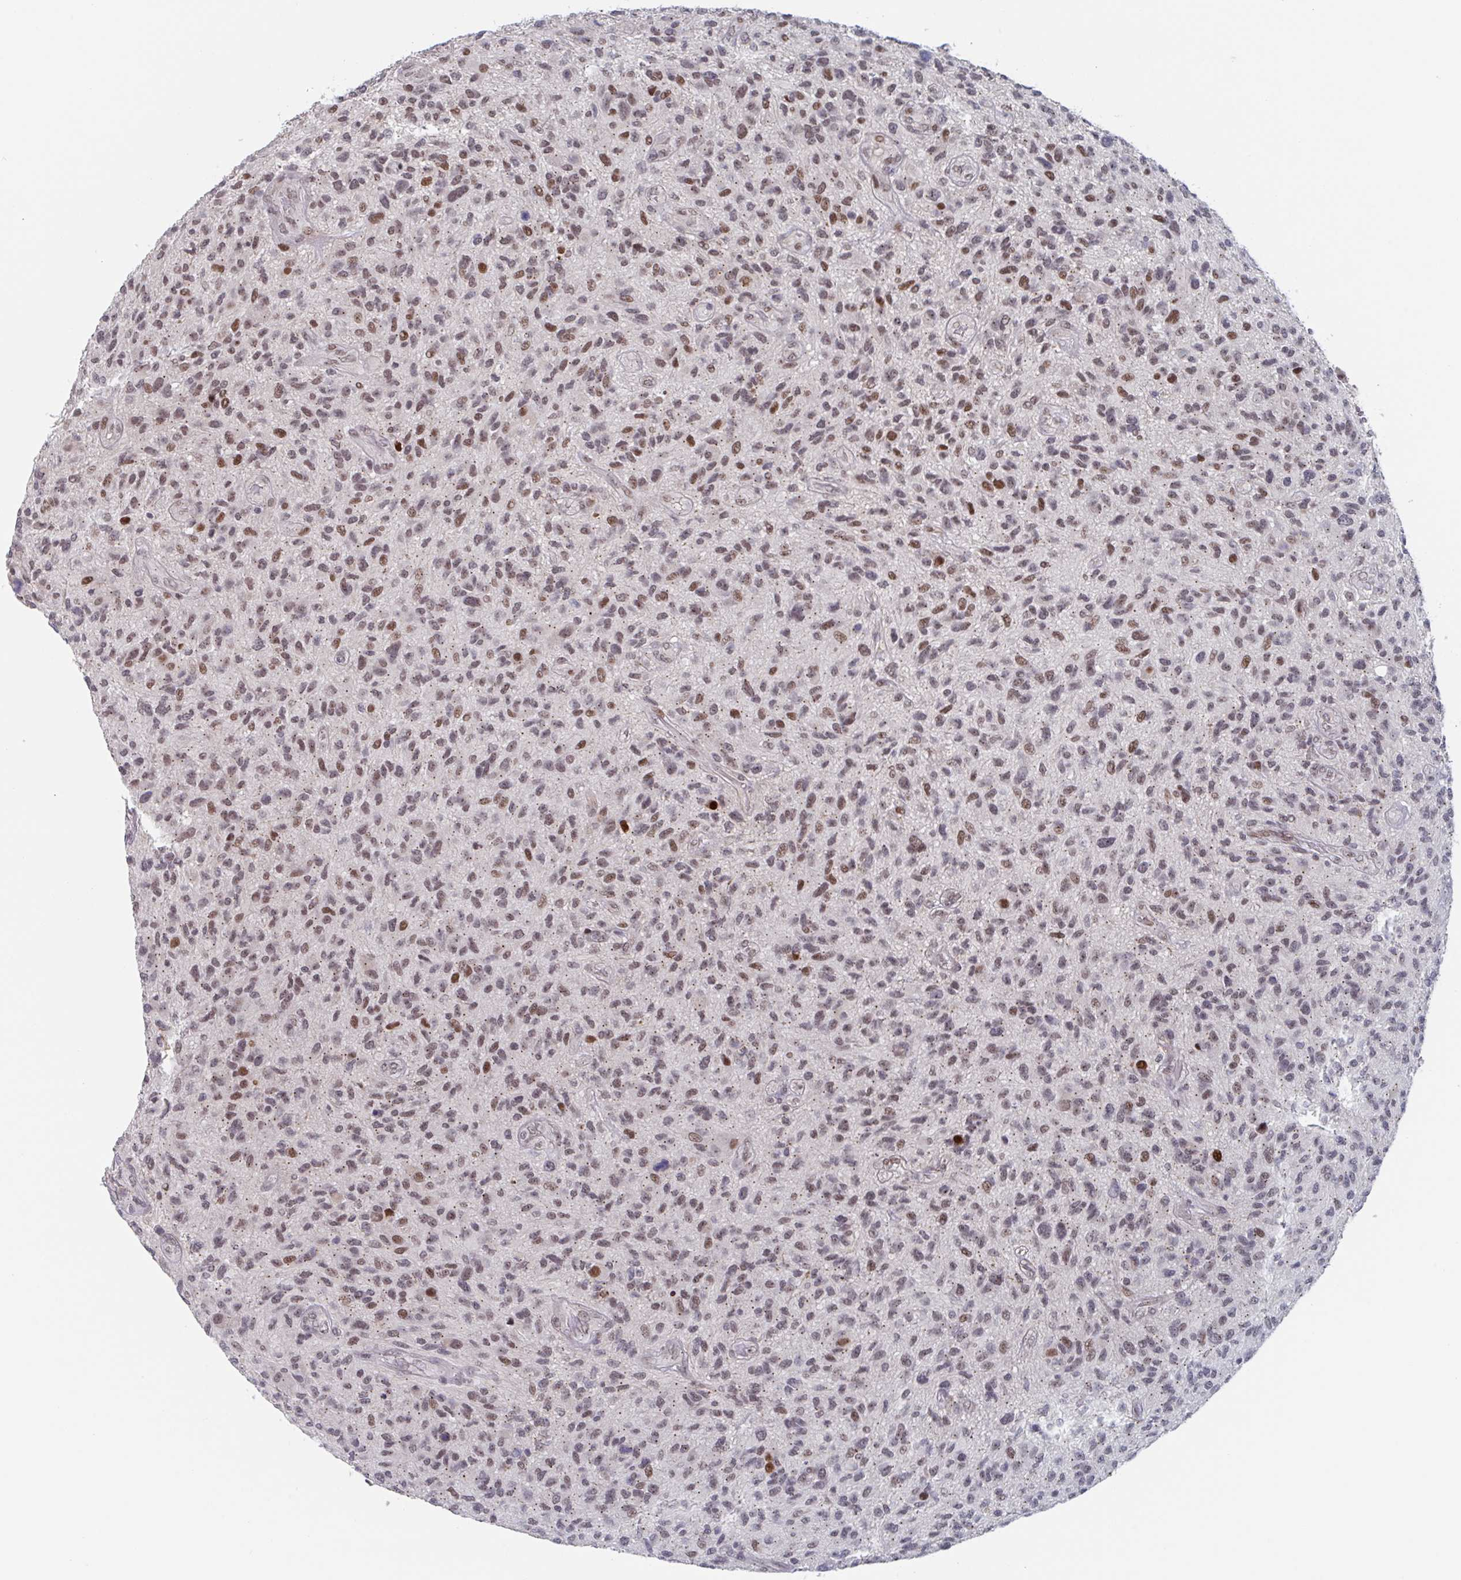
{"staining": {"intensity": "moderate", "quantity": "25%-75%", "location": "nuclear"}, "tissue": "glioma", "cell_type": "Tumor cells", "image_type": "cancer", "snomed": [{"axis": "morphology", "description": "Glioma, malignant, High grade"}, {"axis": "topography", "description": "Brain"}], "caption": "A high-resolution photomicrograph shows immunohistochemistry staining of malignant glioma (high-grade), which demonstrates moderate nuclear positivity in approximately 25%-75% of tumor cells.", "gene": "RNF212", "patient": {"sex": "male", "age": 47}}